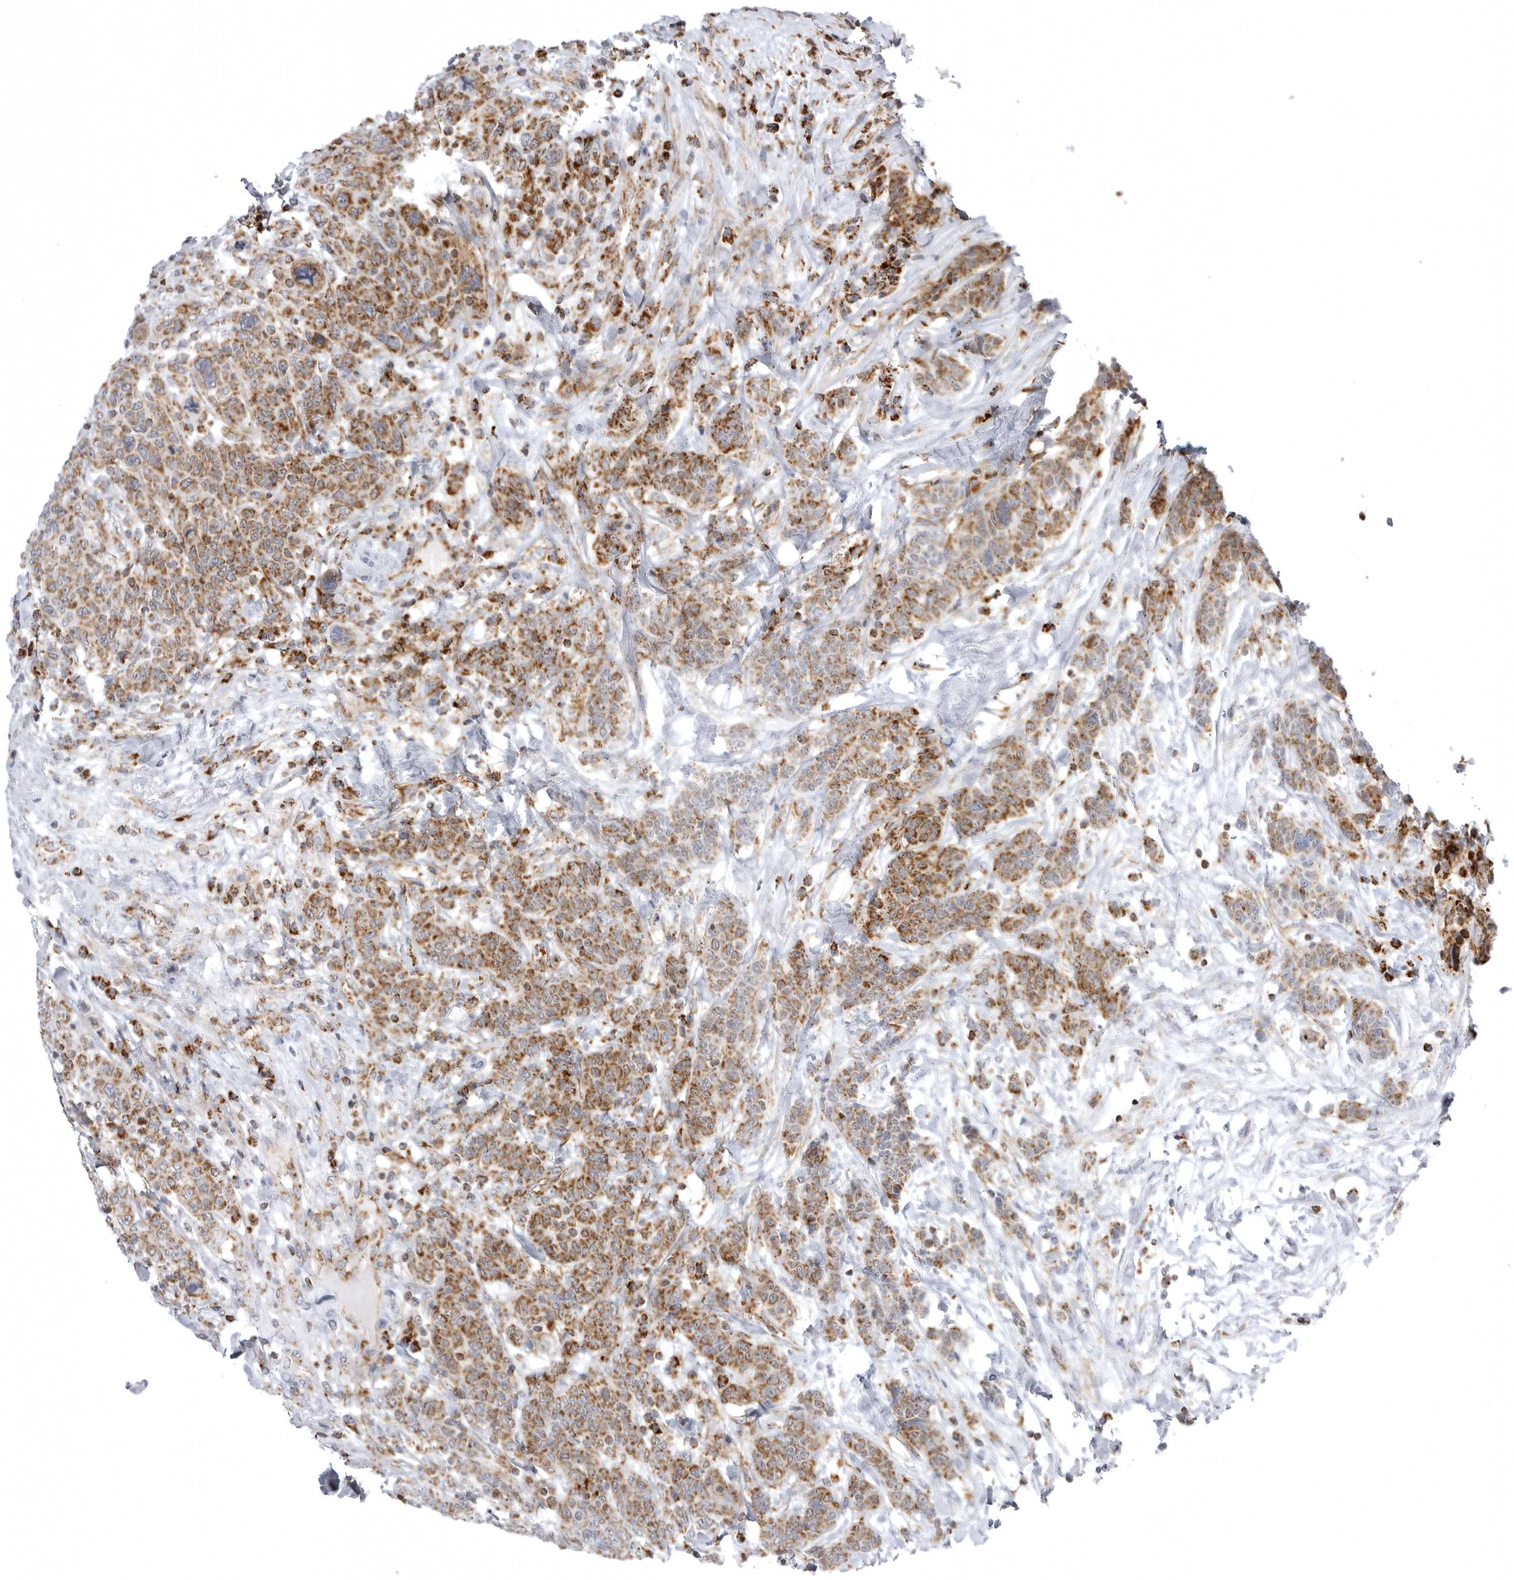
{"staining": {"intensity": "moderate", "quantity": ">75%", "location": "cytoplasmic/membranous"}, "tissue": "breast cancer", "cell_type": "Tumor cells", "image_type": "cancer", "snomed": [{"axis": "morphology", "description": "Duct carcinoma"}, {"axis": "topography", "description": "Breast"}], "caption": "A medium amount of moderate cytoplasmic/membranous expression is appreciated in approximately >75% of tumor cells in intraductal carcinoma (breast) tissue.", "gene": "TUFM", "patient": {"sex": "female", "age": 37}}